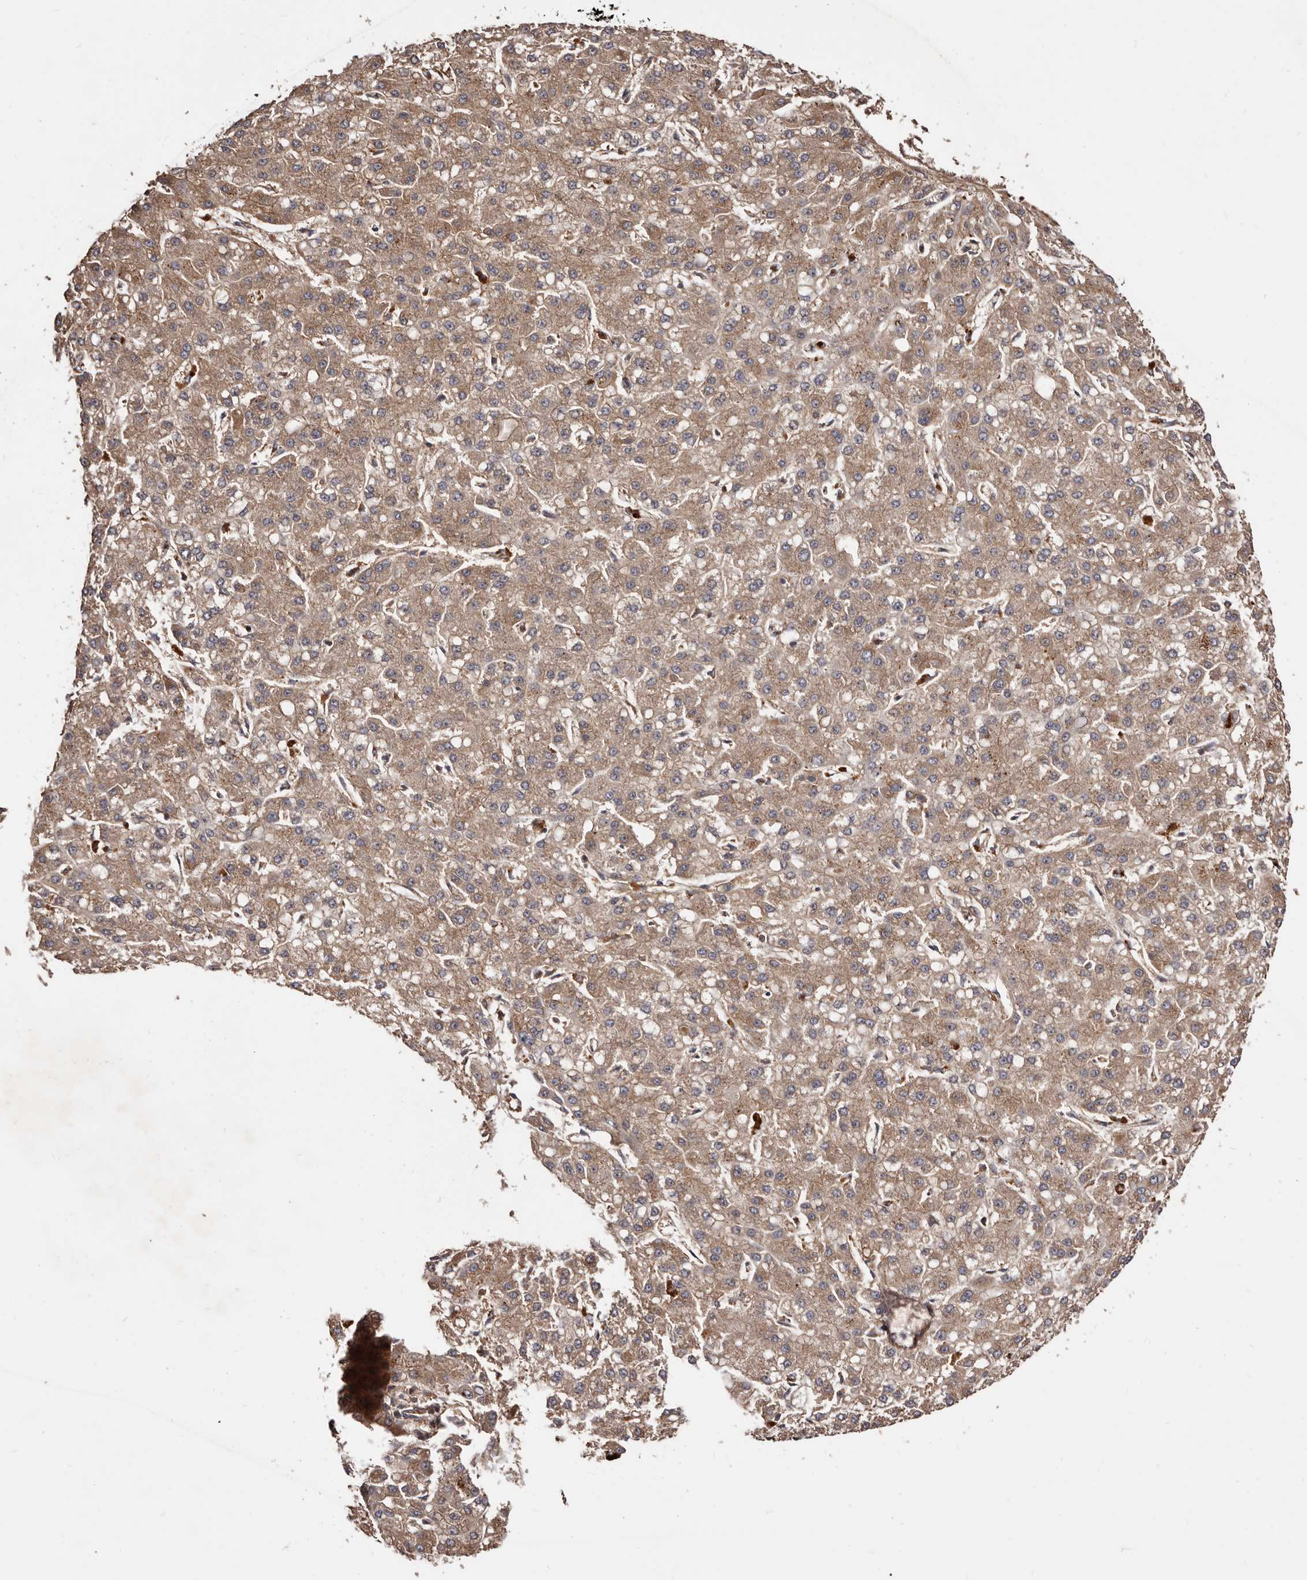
{"staining": {"intensity": "moderate", "quantity": ">75%", "location": "cytoplasmic/membranous"}, "tissue": "liver cancer", "cell_type": "Tumor cells", "image_type": "cancer", "snomed": [{"axis": "morphology", "description": "Carcinoma, Hepatocellular, NOS"}, {"axis": "topography", "description": "Liver"}], "caption": "Tumor cells demonstrate medium levels of moderate cytoplasmic/membranous positivity in approximately >75% of cells in human liver hepatocellular carcinoma.", "gene": "GTPBP1", "patient": {"sex": "male", "age": 67}}